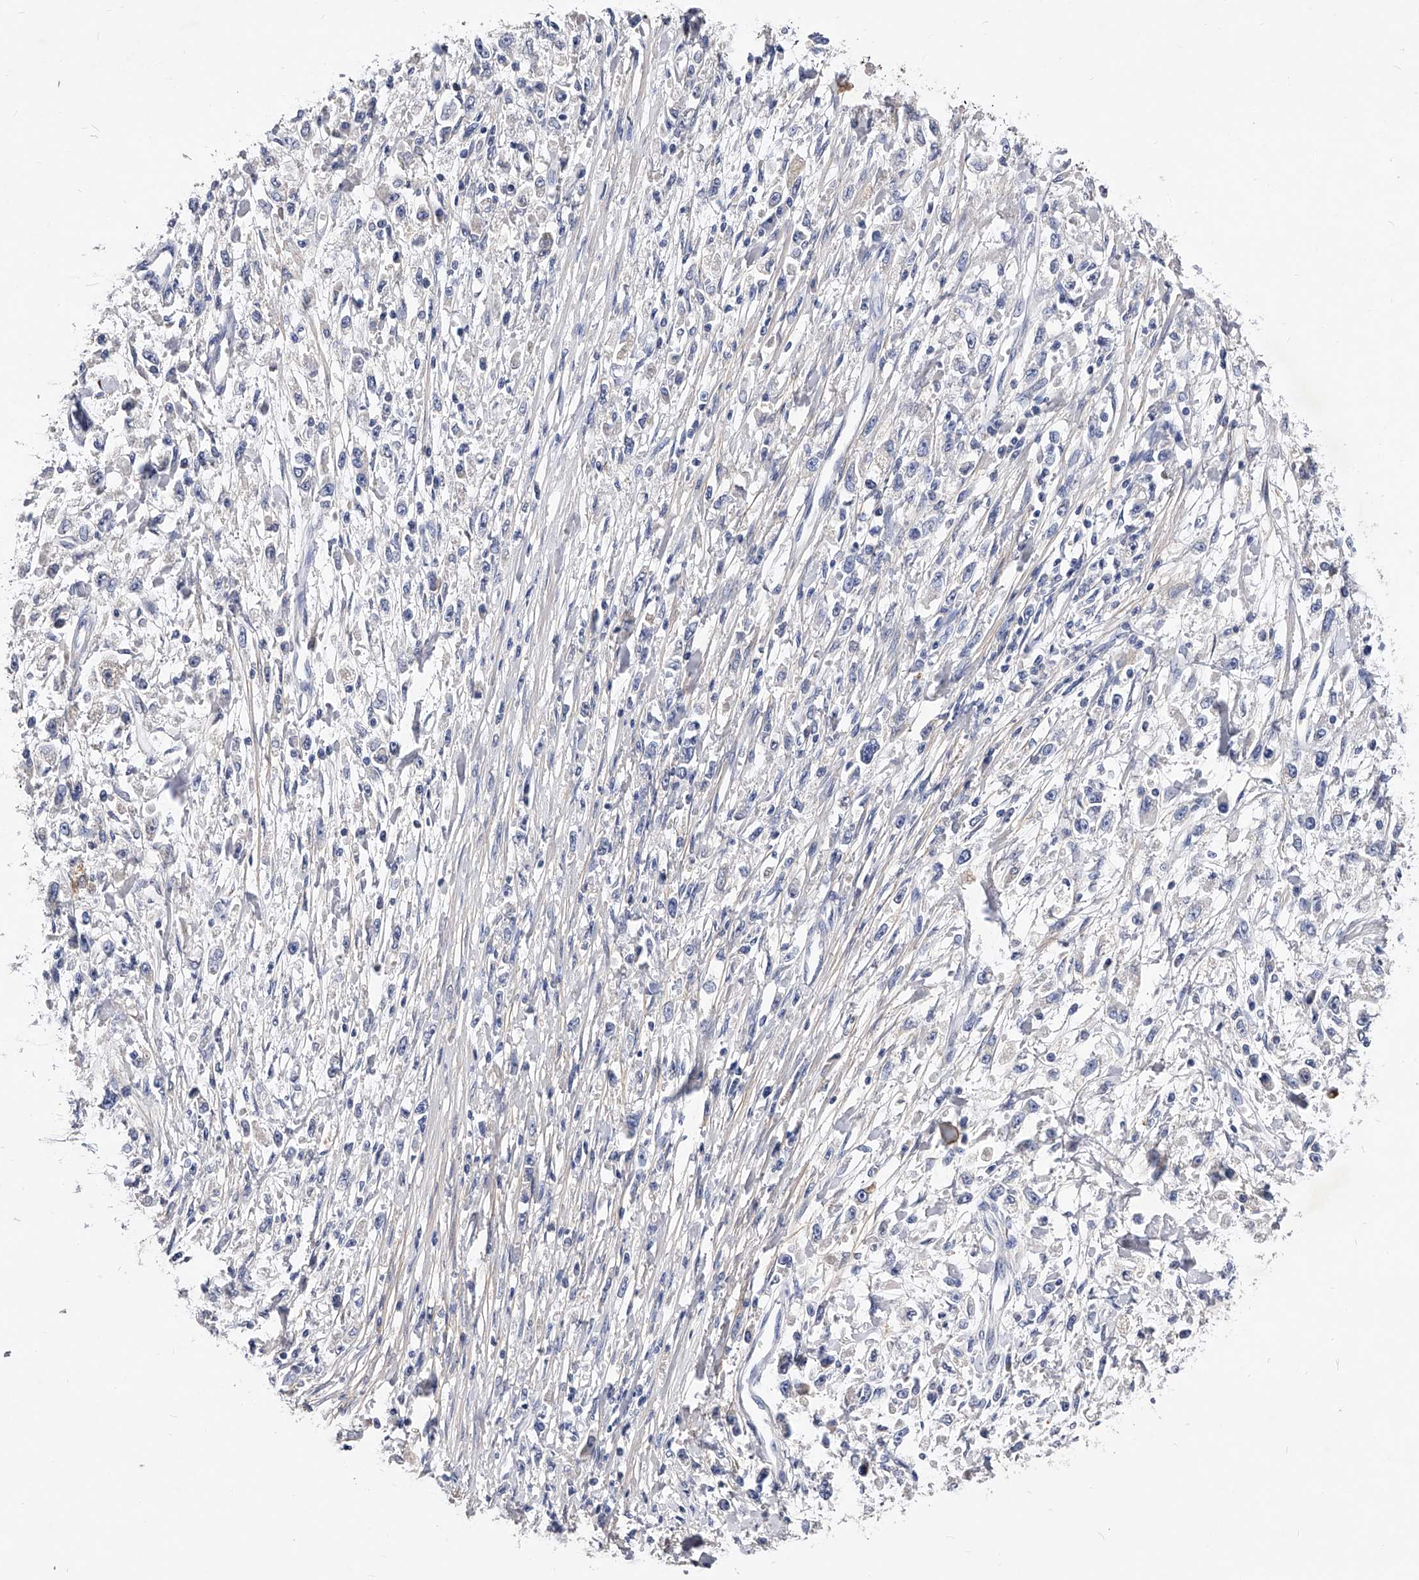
{"staining": {"intensity": "negative", "quantity": "none", "location": "none"}, "tissue": "stomach cancer", "cell_type": "Tumor cells", "image_type": "cancer", "snomed": [{"axis": "morphology", "description": "Adenocarcinoma, NOS"}, {"axis": "topography", "description": "Stomach"}], "caption": "A high-resolution micrograph shows IHC staining of adenocarcinoma (stomach), which exhibits no significant positivity in tumor cells.", "gene": "ZNF529", "patient": {"sex": "female", "age": 59}}